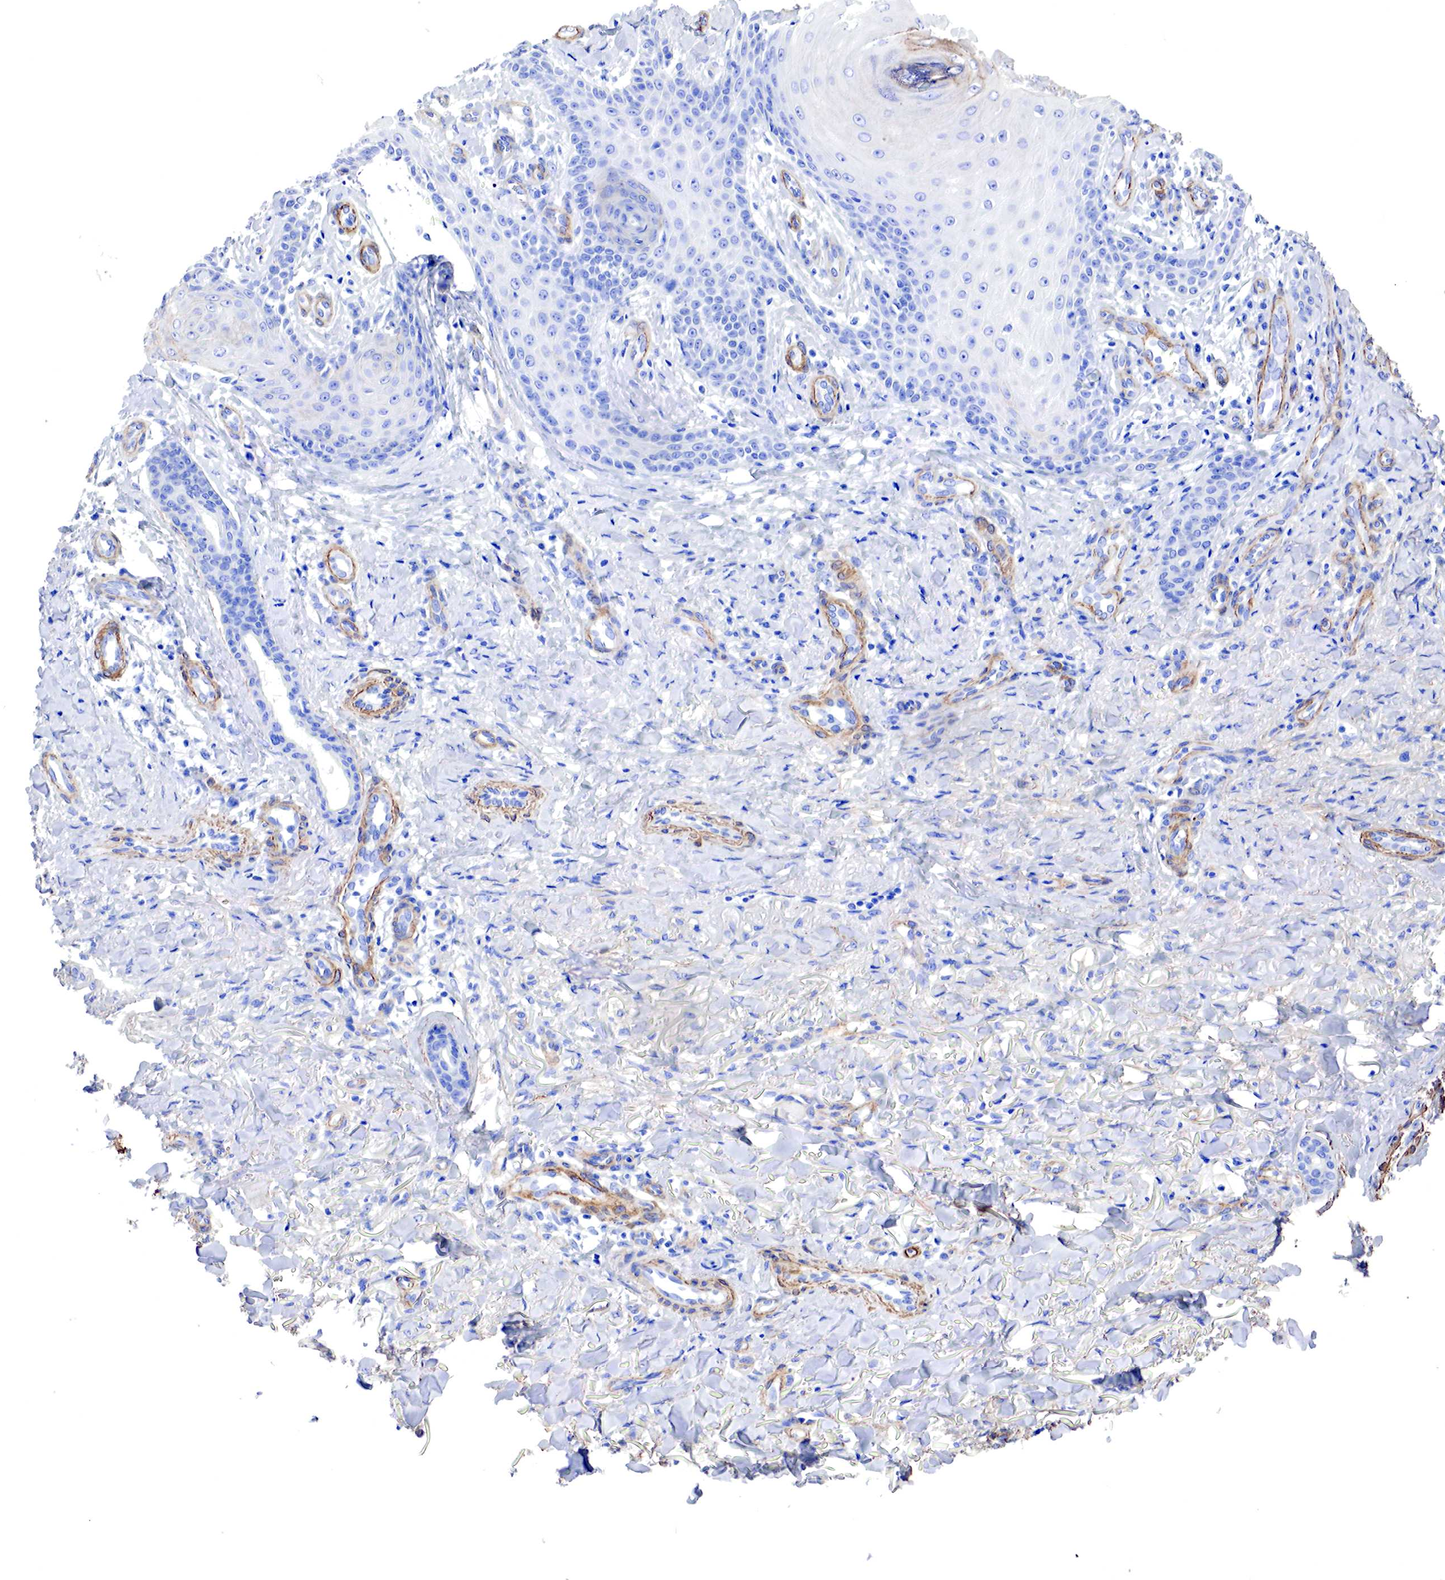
{"staining": {"intensity": "negative", "quantity": "none", "location": "none"}, "tissue": "skin cancer", "cell_type": "Tumor cells", "image_type": "cancer", "snomed": [{"axis": "morphology", "description": "Normal tissue, NOS"}, {"axis": "morphology", "description": "Basal cell carcinoma"}, {"axis": "topography", "description": "Skin"}], "caption": "This is an IHC micrograph of human skin cancer (basal cell carcinoma). There is no expression in tumor cells.", "gene": "TPM1", "patient": {"sex": "male", "age": 81}}